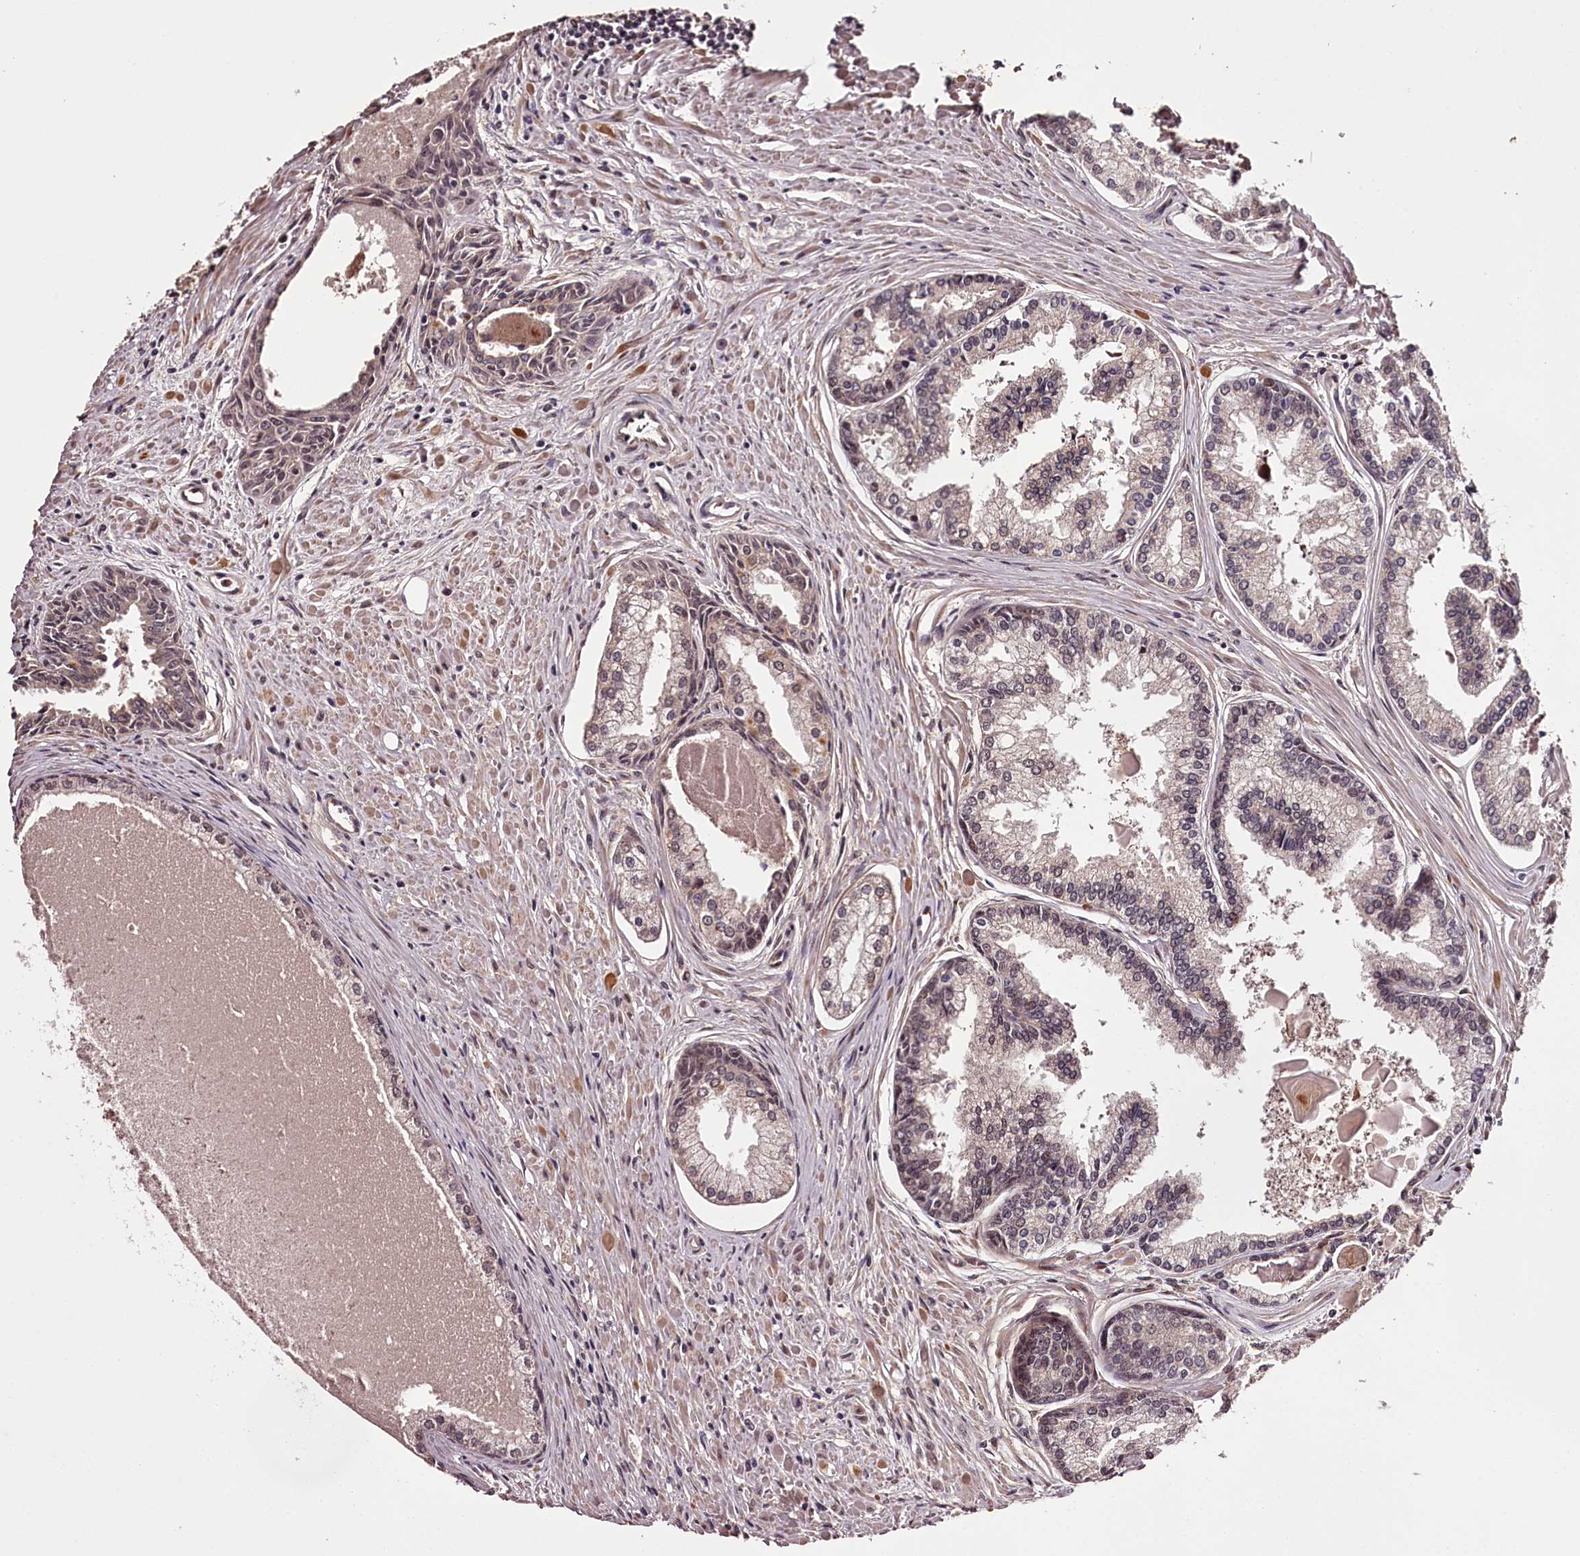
{"staining": {"intensity": "negative", "quantity": "none", "location": "none"}, "tissue": "prostate cancer", "cell_type": "Tumor cells", "image_type": "cancer", "snomed": [{"axis": "morphology", "description": "Adenocarcinoma, High grade"}, {"axis": "topography", "description": "Prostate"}], "caption": "The histopathology image shows no significant positivity in tumor cells of prostate cancer. (Immunohistochemistry (ihc), brightfield microscopy, high magnification).", "gene": "MAML3", "patient": {"sex": "male", "age": 68}}